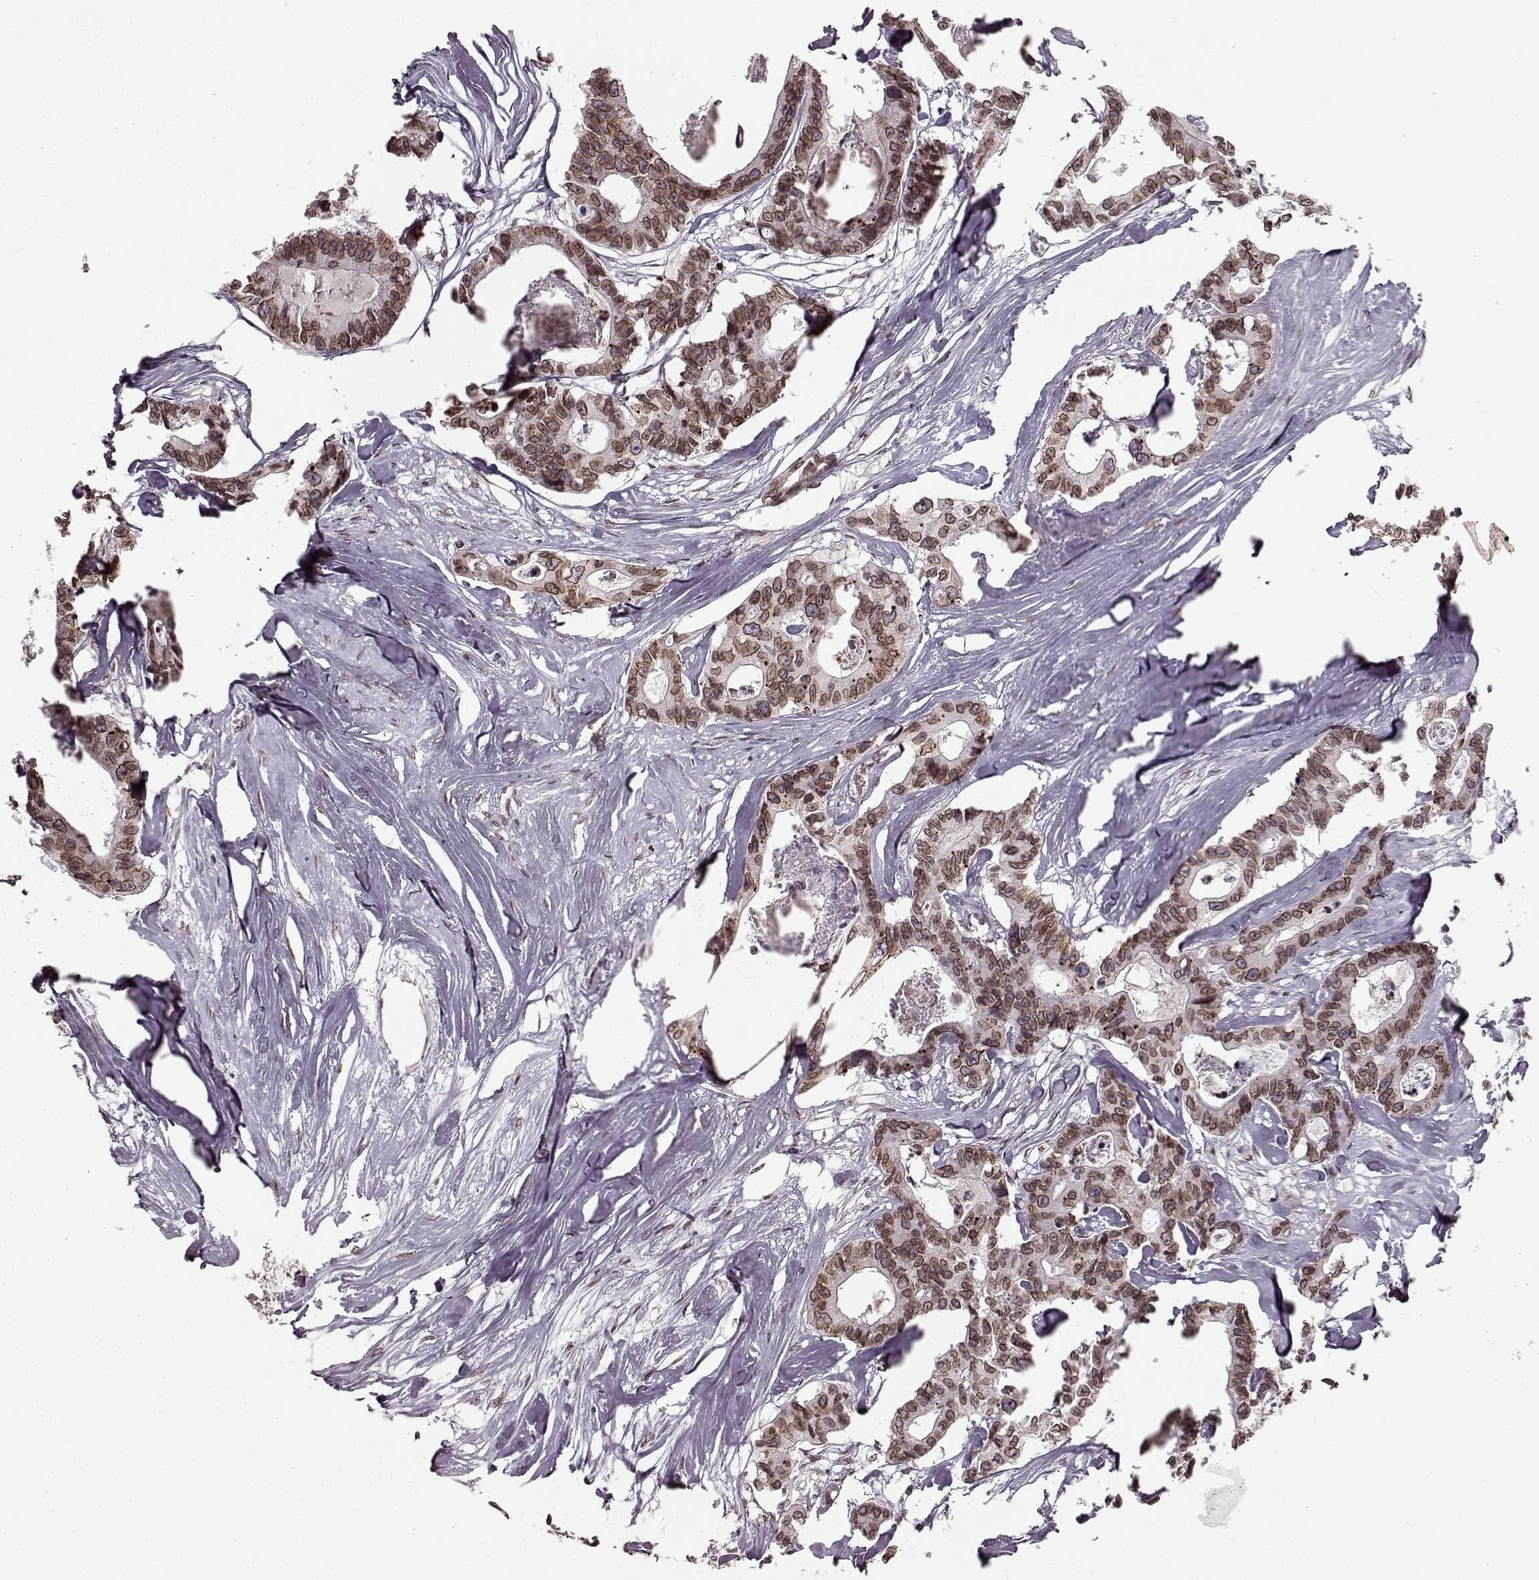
{"staining": {"intensity": "strong", "quantity": ">75%", "location": "cytoplasmic/membranous,nuclear"}, "tissue": "colorectal cancer", "cell_type": "Tumor cells", "image_type": "cancer", "snomed": [{"axis": "morphology", "description": "Adenocarcinoma, NOS"}, {"axis": "topography", "description": "Rectum"}], "caption": "IHC of human colorectal cancer reveals high levels of strong cytoplasmic/membranous and nuclear positivity in about >75% of tumor cells. The protein is stained brown, and the nuclei are stained in blue (DAB IHC with brightfield microscopy, high magnification).", "gene": "DCAF12", "patient": {"sex": "male", "age": 57}}